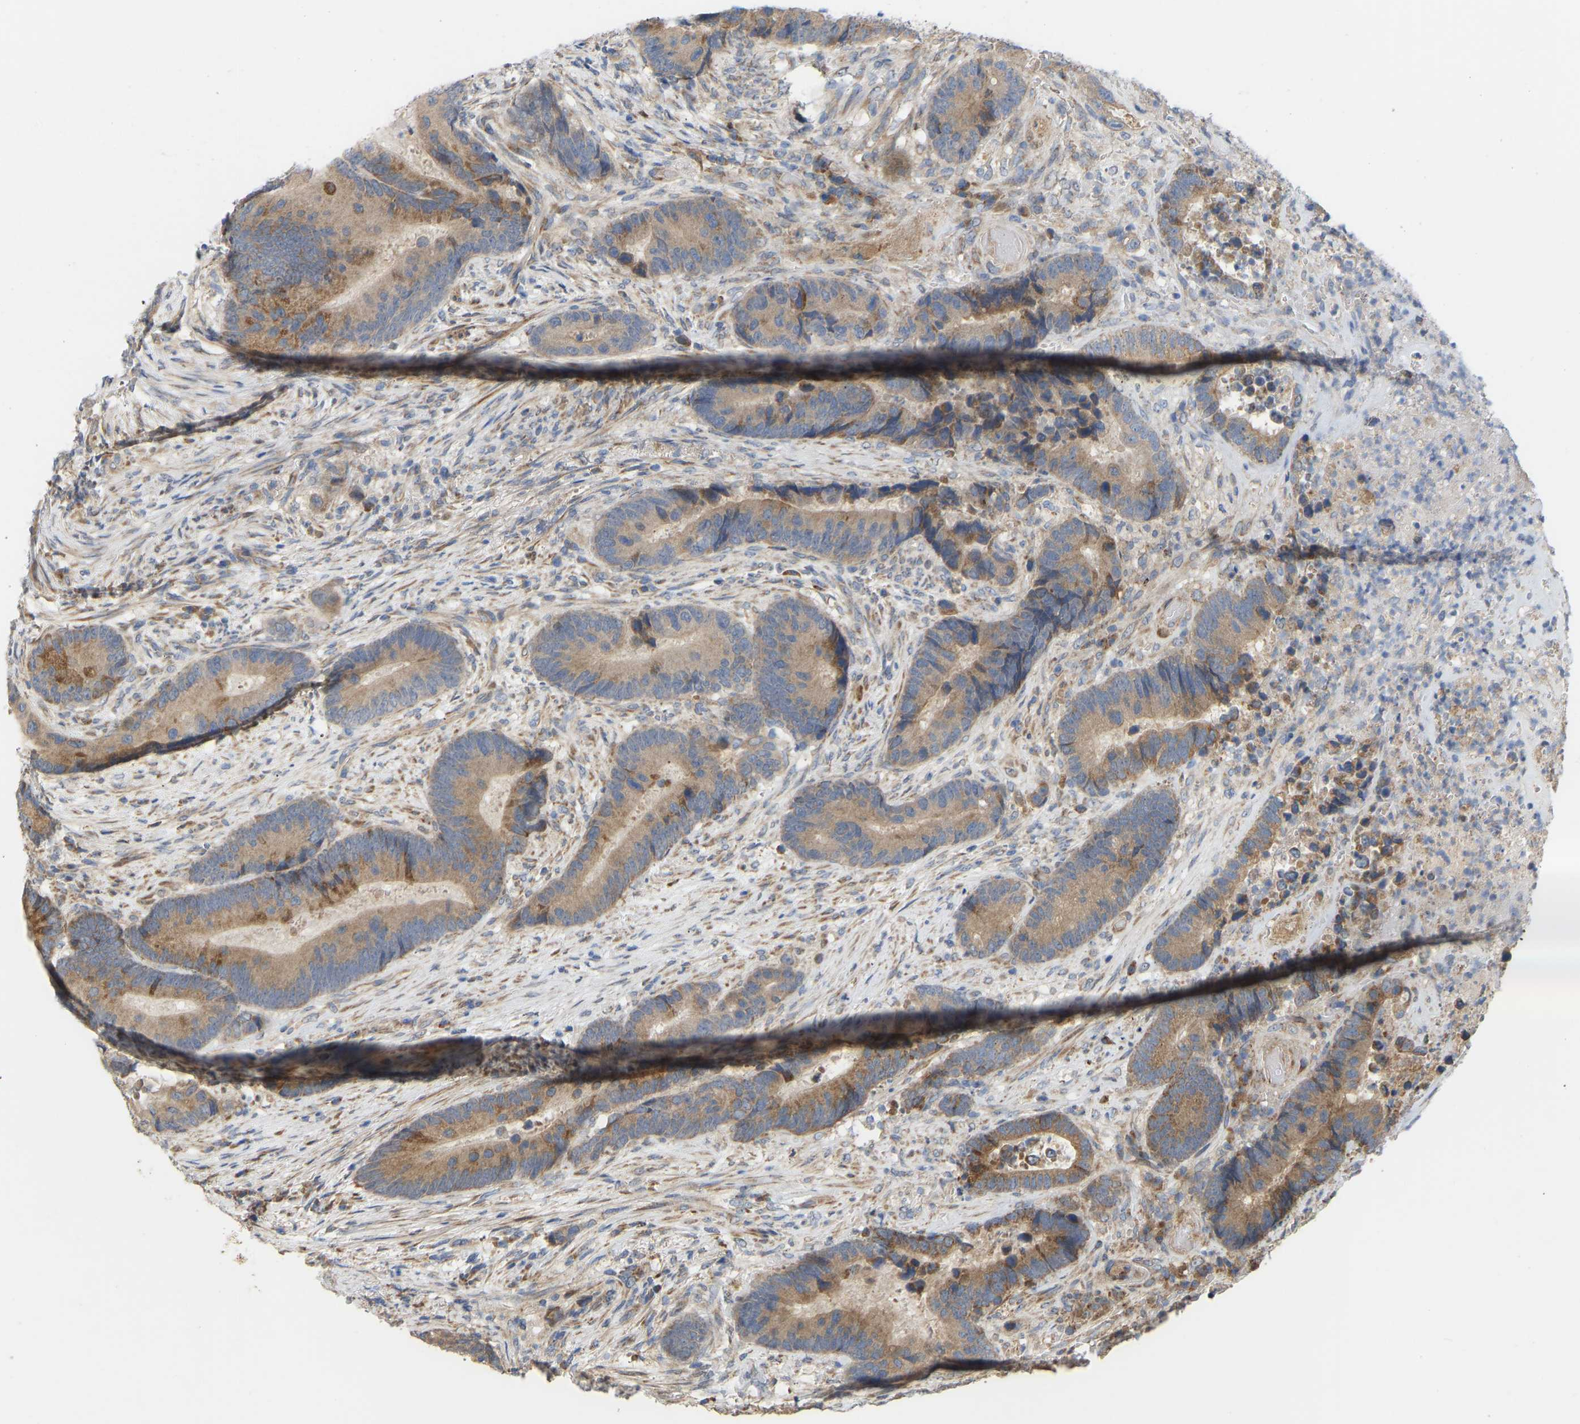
{"staining": {"intensity": "weak", "quantity": ">75%", "location": "cytoplasmic/membranous"}, "tissue": "colorectal cancer", "cell_type": "Tumor cells", "image_type": "cancer", "snomed": [{"axis": "morphology", "description": "Adenocarcinoma, NOS"}, {"axis": "topography", "description": "Rectum"}], "caption": "A micrograph showing weak cytoplasmic/membranous staining in about >75% of tumor cells in colorectal cancer, as visualized by brown immunohistochemical staining.", "gene": "HACD2", "patient": {"sex": "female", "age": 89}}